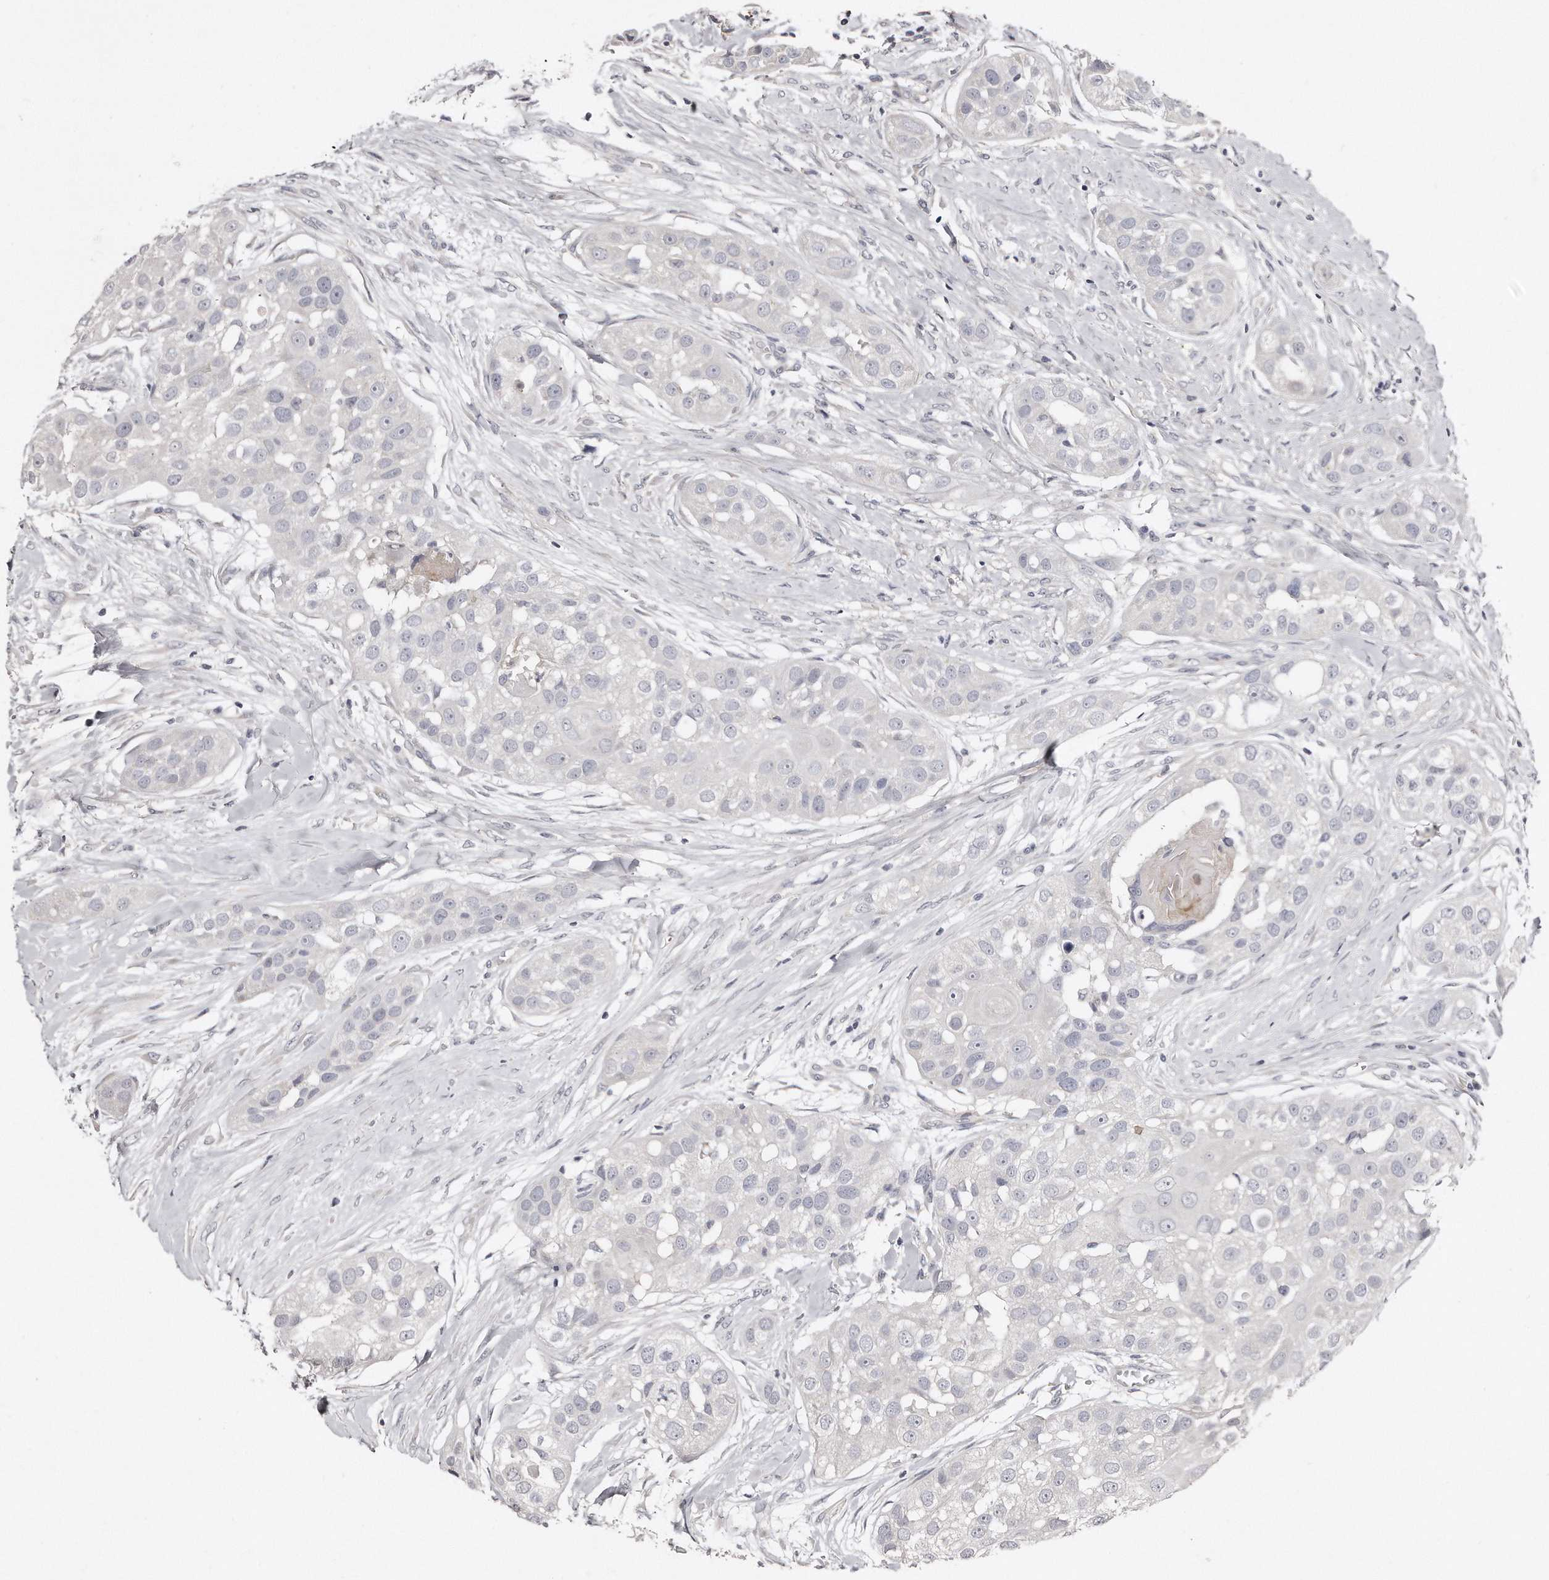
{"staining": {"intensity": "negative", "quantity": "none", "location": "none"}, "tissue": "head and neck cancer", "cell_type": "Tumor cells", "image_type": "cancer", "snomed": [{"axis": "morphology", "description": "Normal tissue, NOS"}, {"axis": "morphology", "description": "Squamous cell carcinoma, NOS"}, {"axis": "topography", "description": "Skeletal muscle"}, {"axis": "topography", "description": "Head-Neck"}], "caption": "Immunohistochemistry photomicrograph of neoplastic tissue: head and neck cancer (squamous cell carcinoma) stained with DAB demonstrates no significant protein expression in tumor cells.", "gene": "LMOD1", "patient": {"sex": "male", "age": 51}}